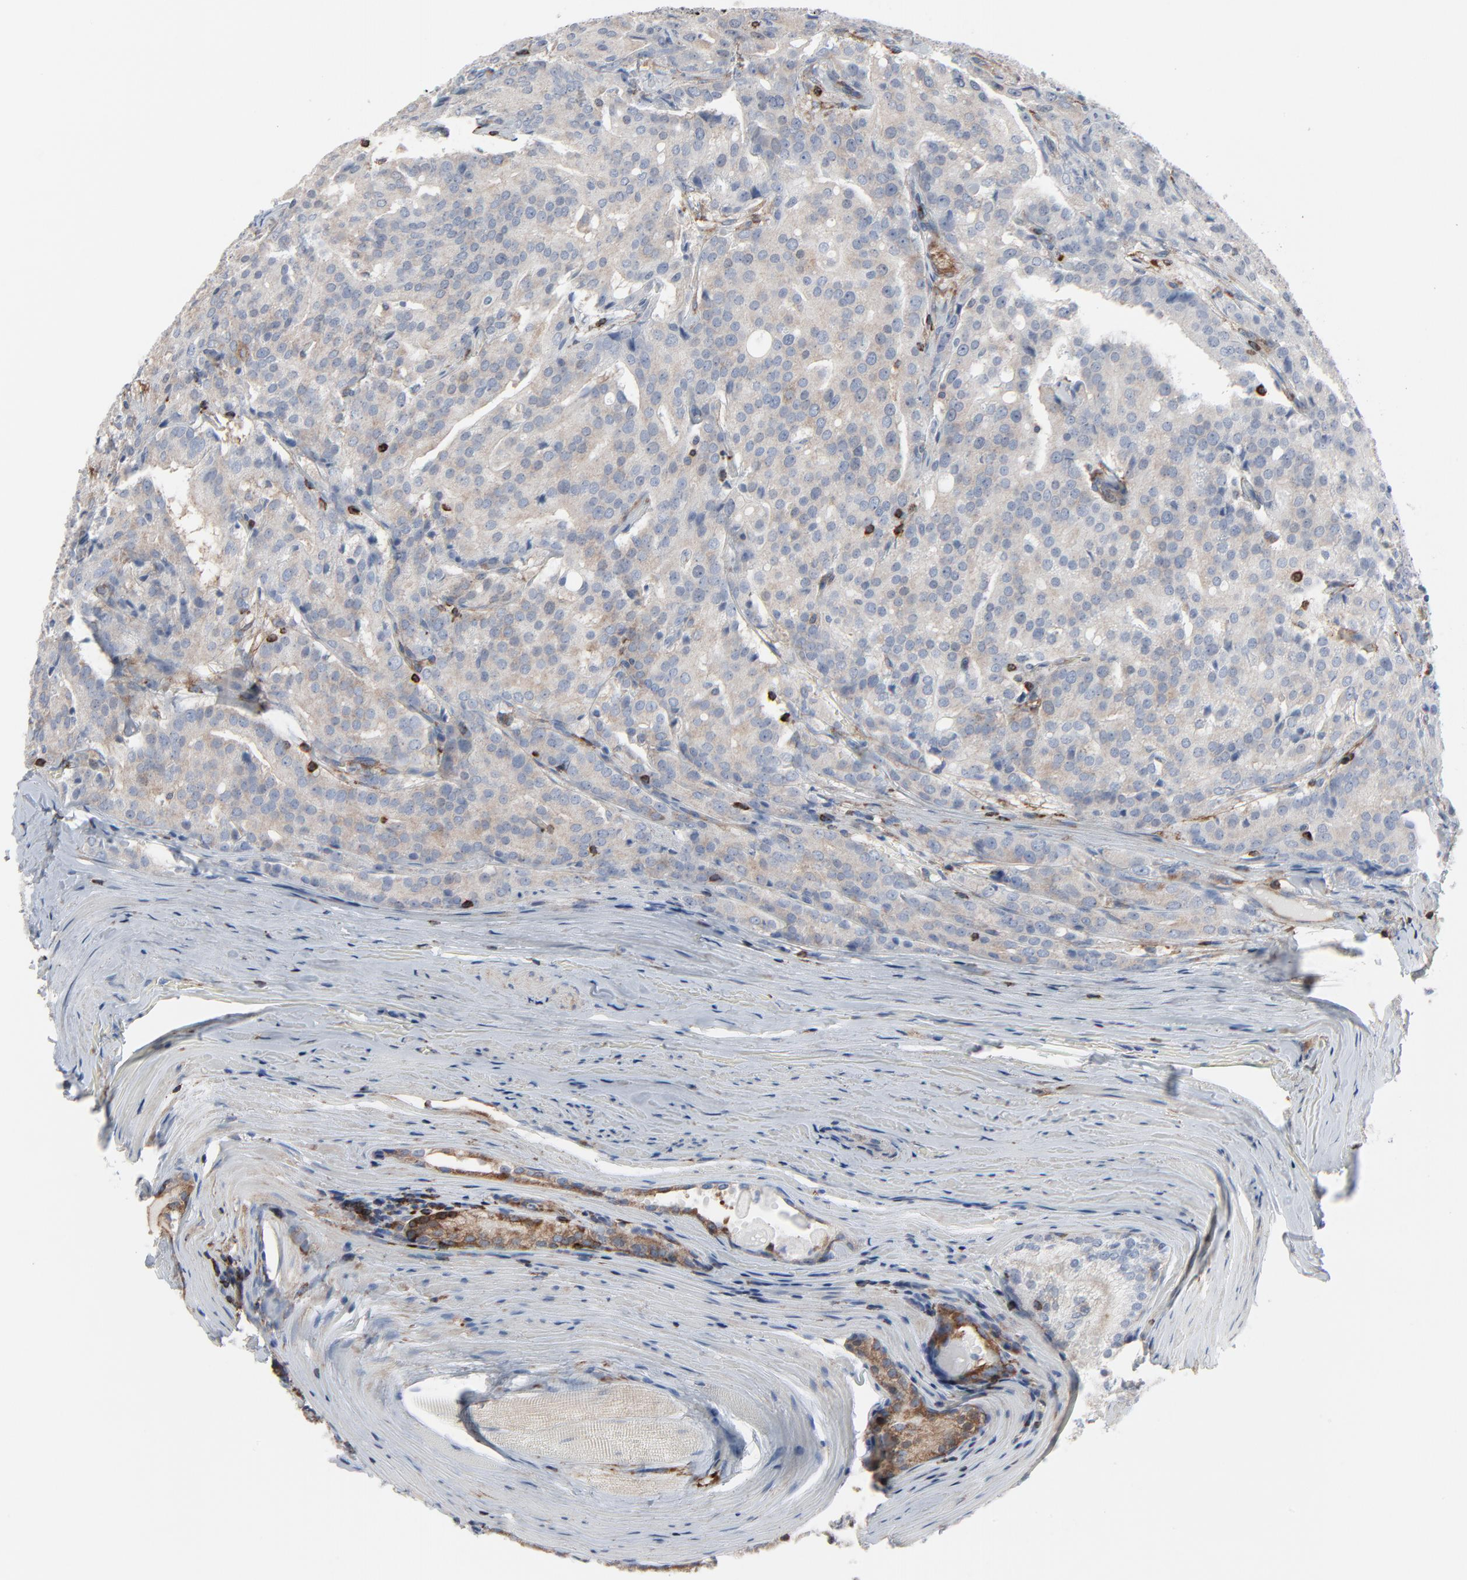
{"staining": {"intensity": "weak", "quantity": ">75%", "location": "cytoplasmic/membranous"}, "tissue": "prostate cancer", "cell_type": "Tumor cells", "image_type": "cancer", "snomed": [{"axis": "morphology", "description": "Adenocarcinoma, Medium grade"}, {"axis": "topography", "description": "Prostate"}], "caption": "Protein analysis of prostate cancer (adenocarcinoma (medium-grade)) tissue displays weak cytoplasmic/membranous positivity in approximately >75% of tumor cells.", "gene": "OPTN", "patient": {"sex": "male", "age": 72}}